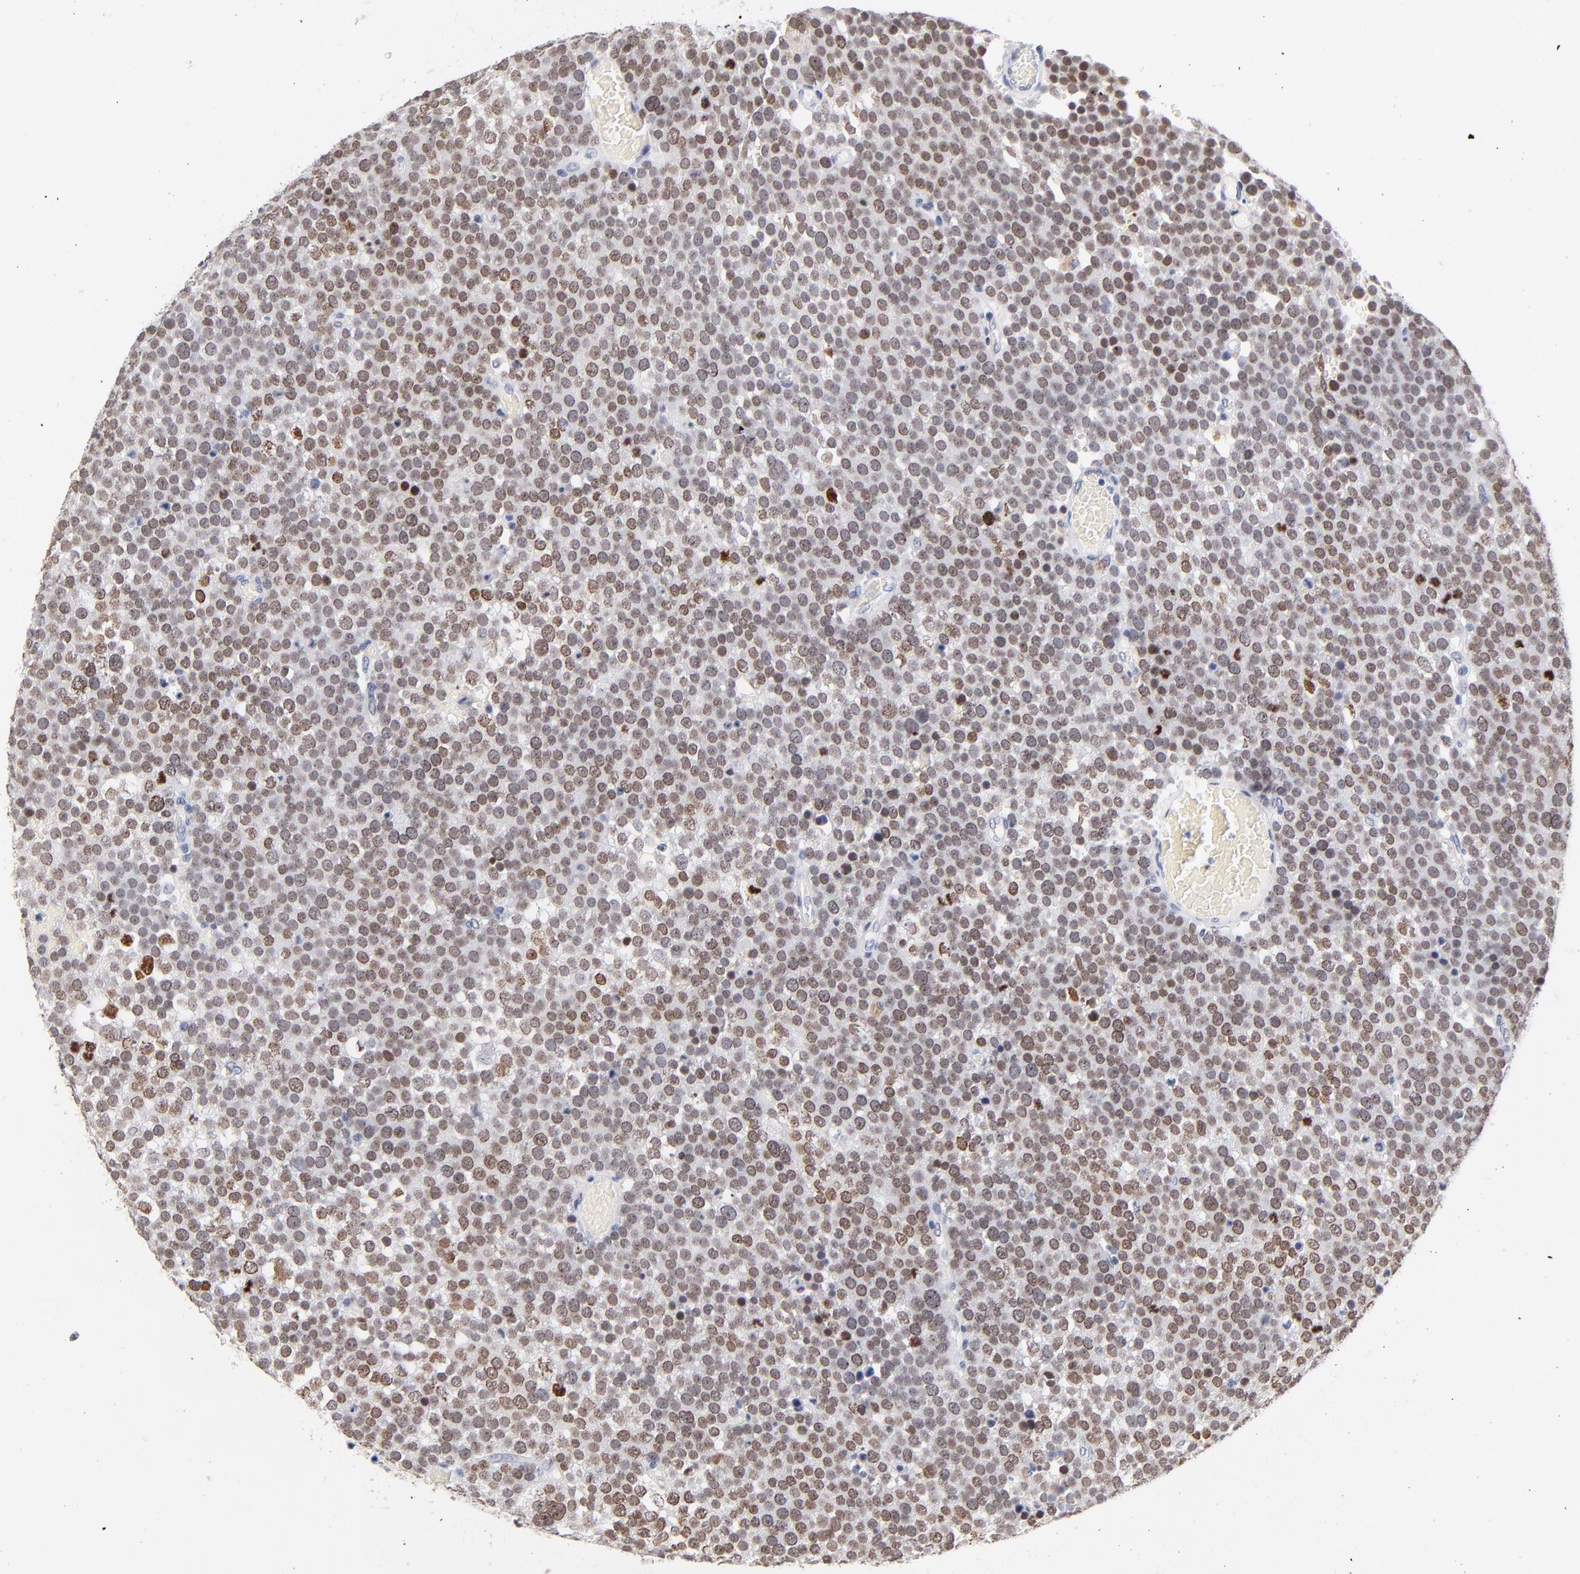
{"staining": {"intensity": "weak", "quantity": ">75%", "location": "cytoplasmic/membranous,nuclear"}, "tissue": "testis cancer", "cell_type": "Tumor cells", "image_type": "cancer", "snomed": [{"axis": "morphology", "description": "Seminoma, NOS"}, {"axis": "topography", "description": "Testis"}], "caption": "Testis cancer tissue shows weak cytoplasmic/membranous and nuclear staining in about >75% of tumor cells, visualized by immunohistochemistry.", "gene": "ORC2", "patient": {"sex": "male", "age": 71}}